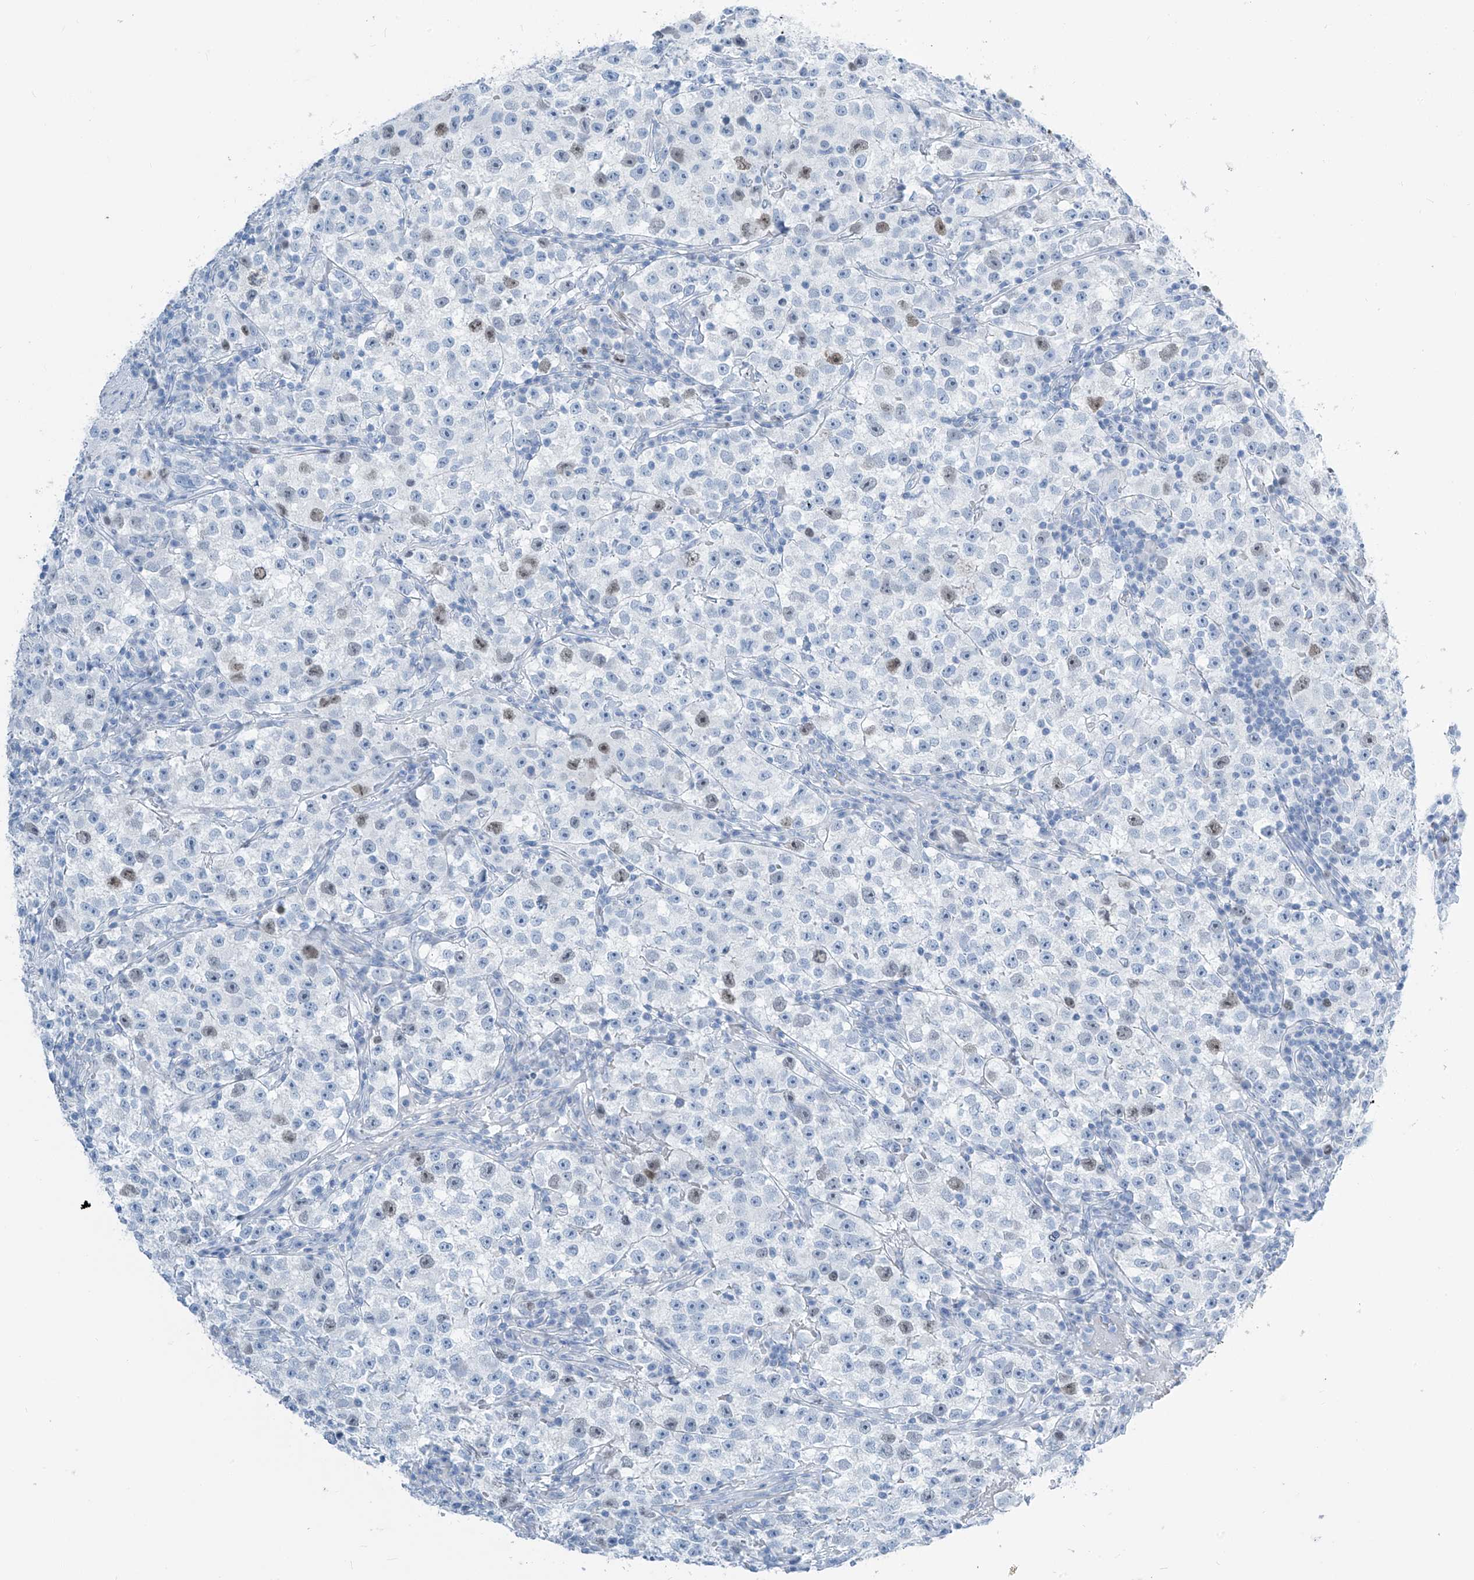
{"staining": {"intensity": "weak", "quantity": "<25%", "location": "nuclear"}, "tissue": "testis cancer", "cell_type": "Tumor cells", "image_type": "cancer", "snomed": [{"axis": "morphology", "description": "Seminoma, NOS"}, {"axis": "topography", "description": "Testis"}], "caption": "The IHC photomicrograph has no significant staining in tumor cells of testis seminoma tissue.", "gene": "SGO2", "patient": {"sex": "male", "age": 22}}